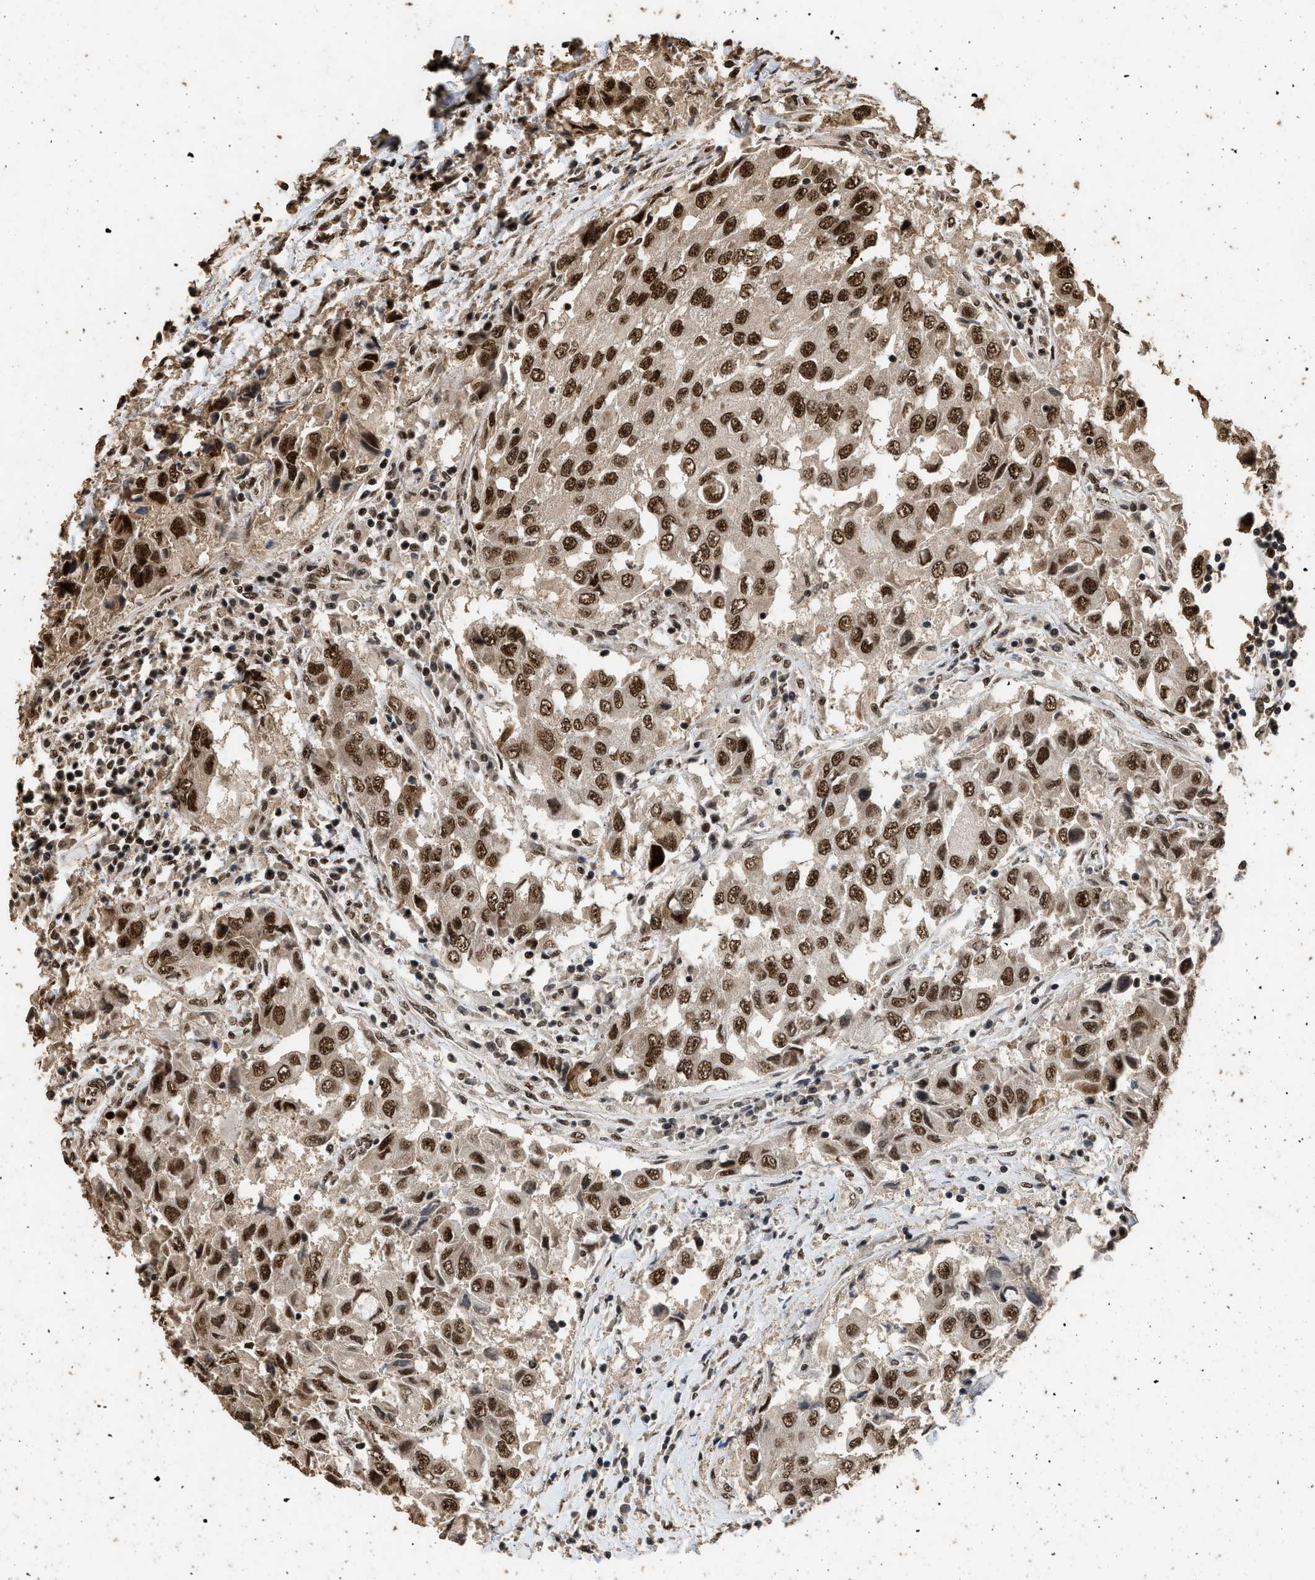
{"staining": {"intensity": "strong", "quantity": ">75%", "location": "nuclear"}, "tissue": "breast cancer", "cell_type": "Tumor cells", "image_type": "cancer", "snomed": [{"axis": "morphology", "description": "Duct carcinoma"}, {"axis": "topography", "description": "Breast"}], "caption": "The histopathology image displays immunohistochemical staining of breast infiltrating ductal carcinoma. There is strong nuclear positivity is appreciated in approximately >75% of tumor cells. (DAB (3,3'-diaminobenzidine) IHC with brightfield microscopy, high magnification).", "gene": "PPP4R3B", "patient": {"sex": "female", "age": 27}}